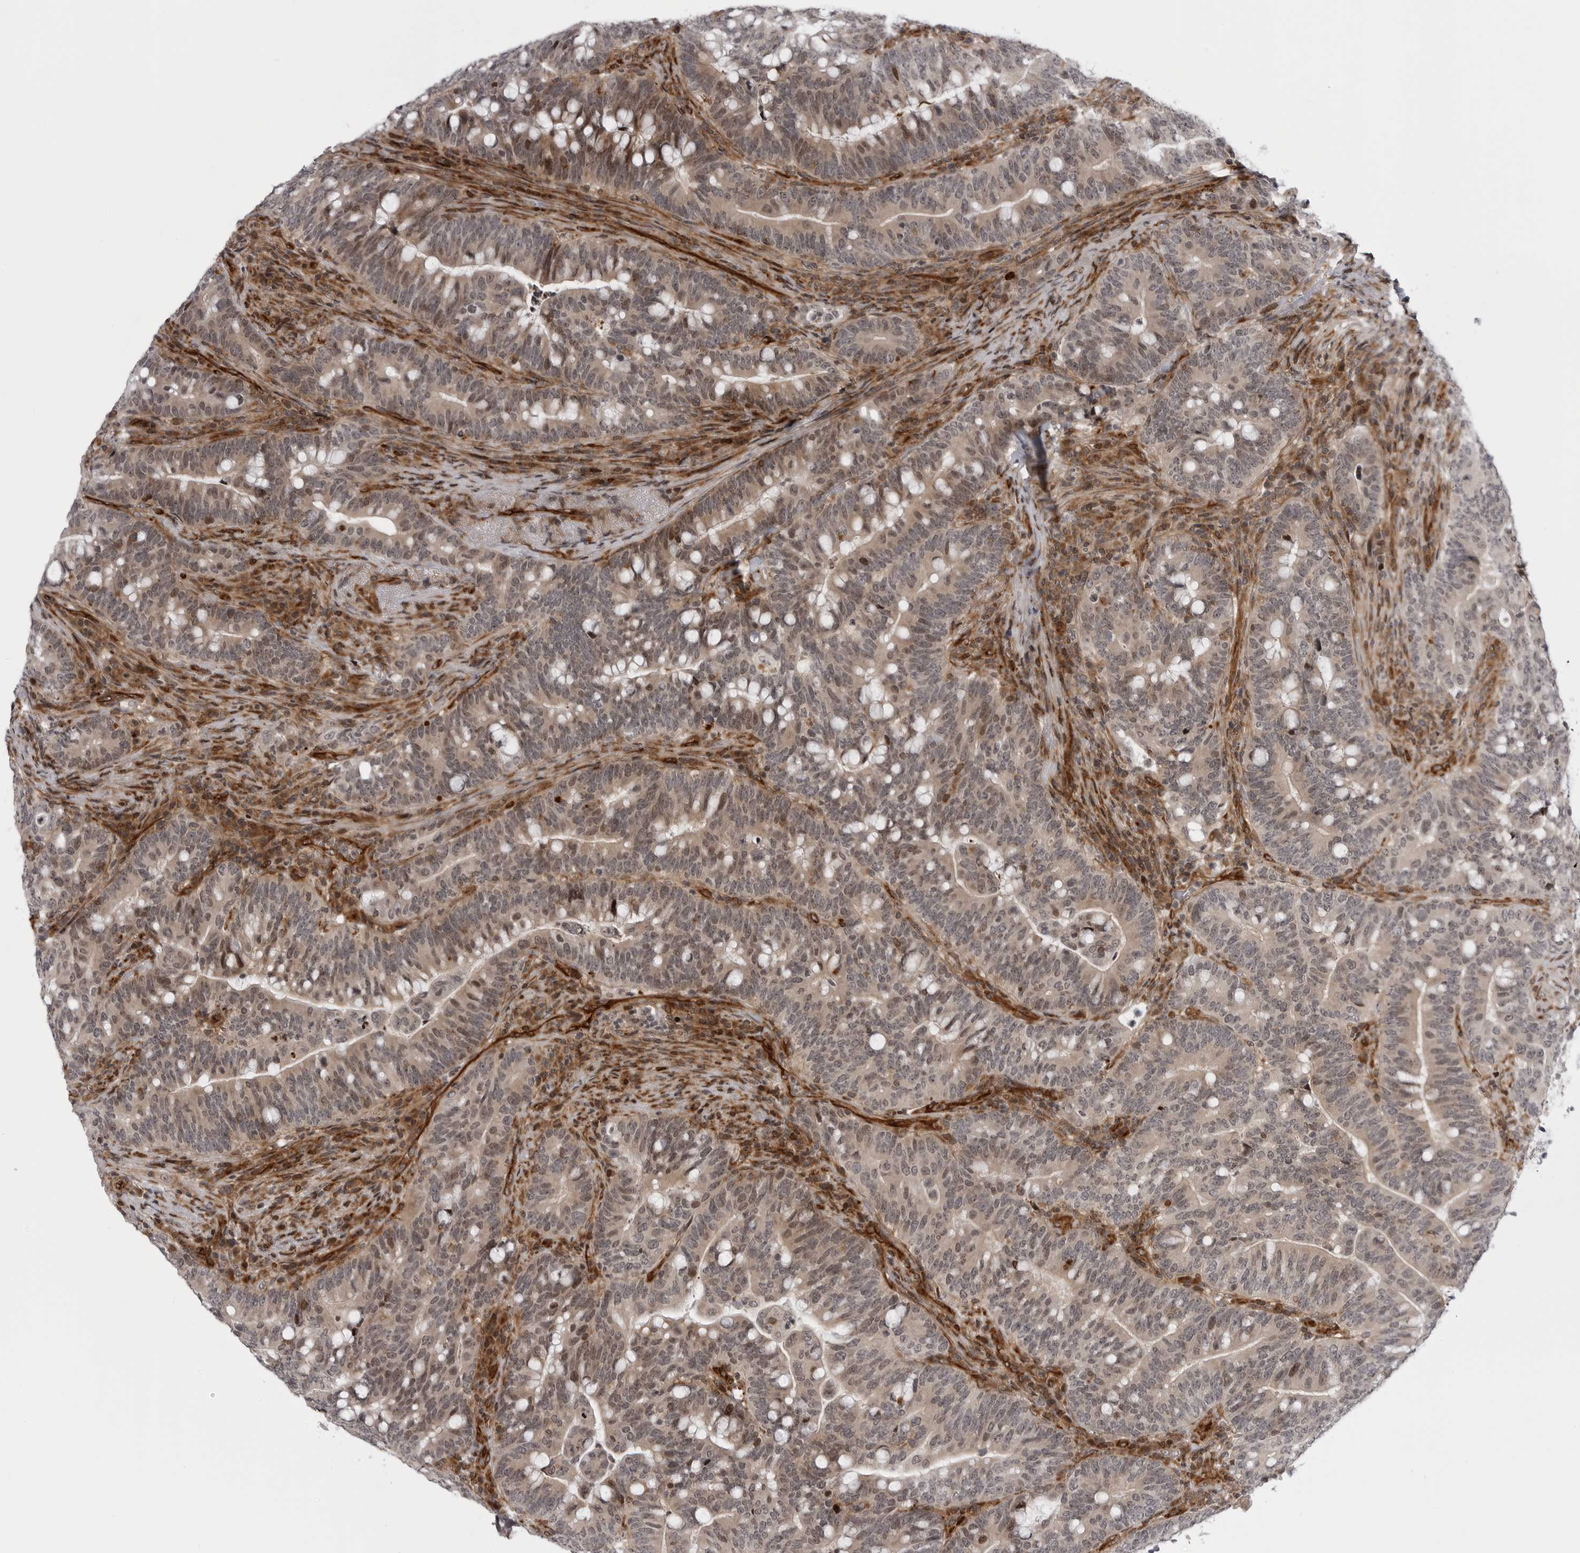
{"staining": {"intensity": "moderate", "quantity": "<25%", "location": "nuclear"}, "tissue": "colorectal cancer", "cell_type": "Tumor cells", "image_type": "cancer", "snomed": [{"axis": "morphology", "description": "Adenocarcinoma, NOS"}, {"axis": "topography", "description": "Colon"}], "caption": "Protein staining of colorectal adenocarcinoma tissue shows moderate nuclear staining in about <25% of tumor cells. Nuclei are stained in blue.", "gene": "ABL1", "patient": {"sex": "female", "age": 66}}